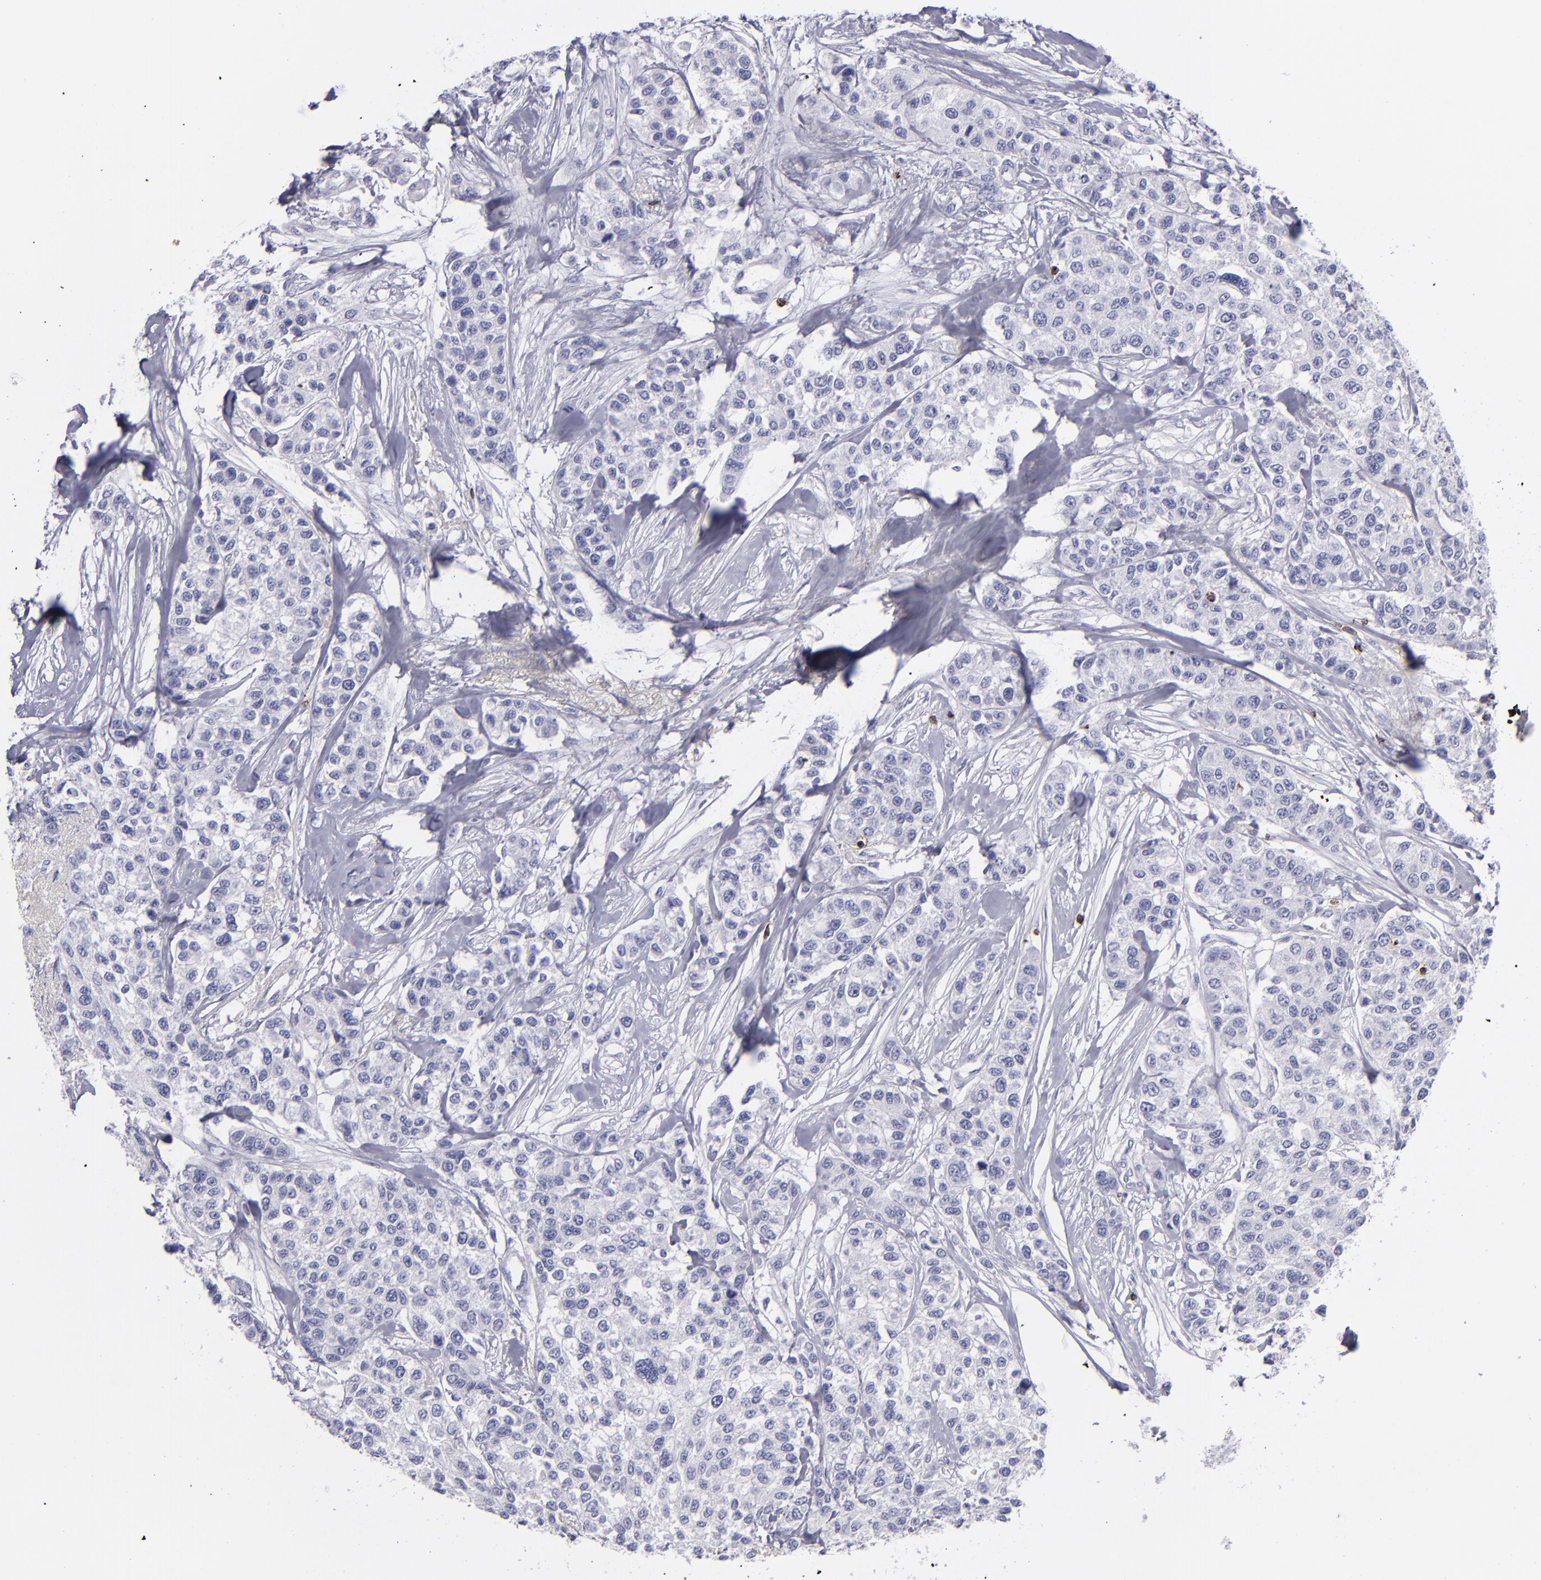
{"staining": {"intensity": "negative", "quantity": "none", "location": "none"}, "tissue": "breast cancer", "cell_type": "Tumor cells", "image_type": "cancer", "snomed": [{"axis": "morphology", "description": "Duct carcinoma"}, {"axis": "topography", "description": "Breast"}], "caption": "Immunohistochemical staining of human breast cancer (intraductal carcinoma) shows no significant staining in tumor cells.", "gene": "CD2", "patient": {"sex": "female", "age": 51}}